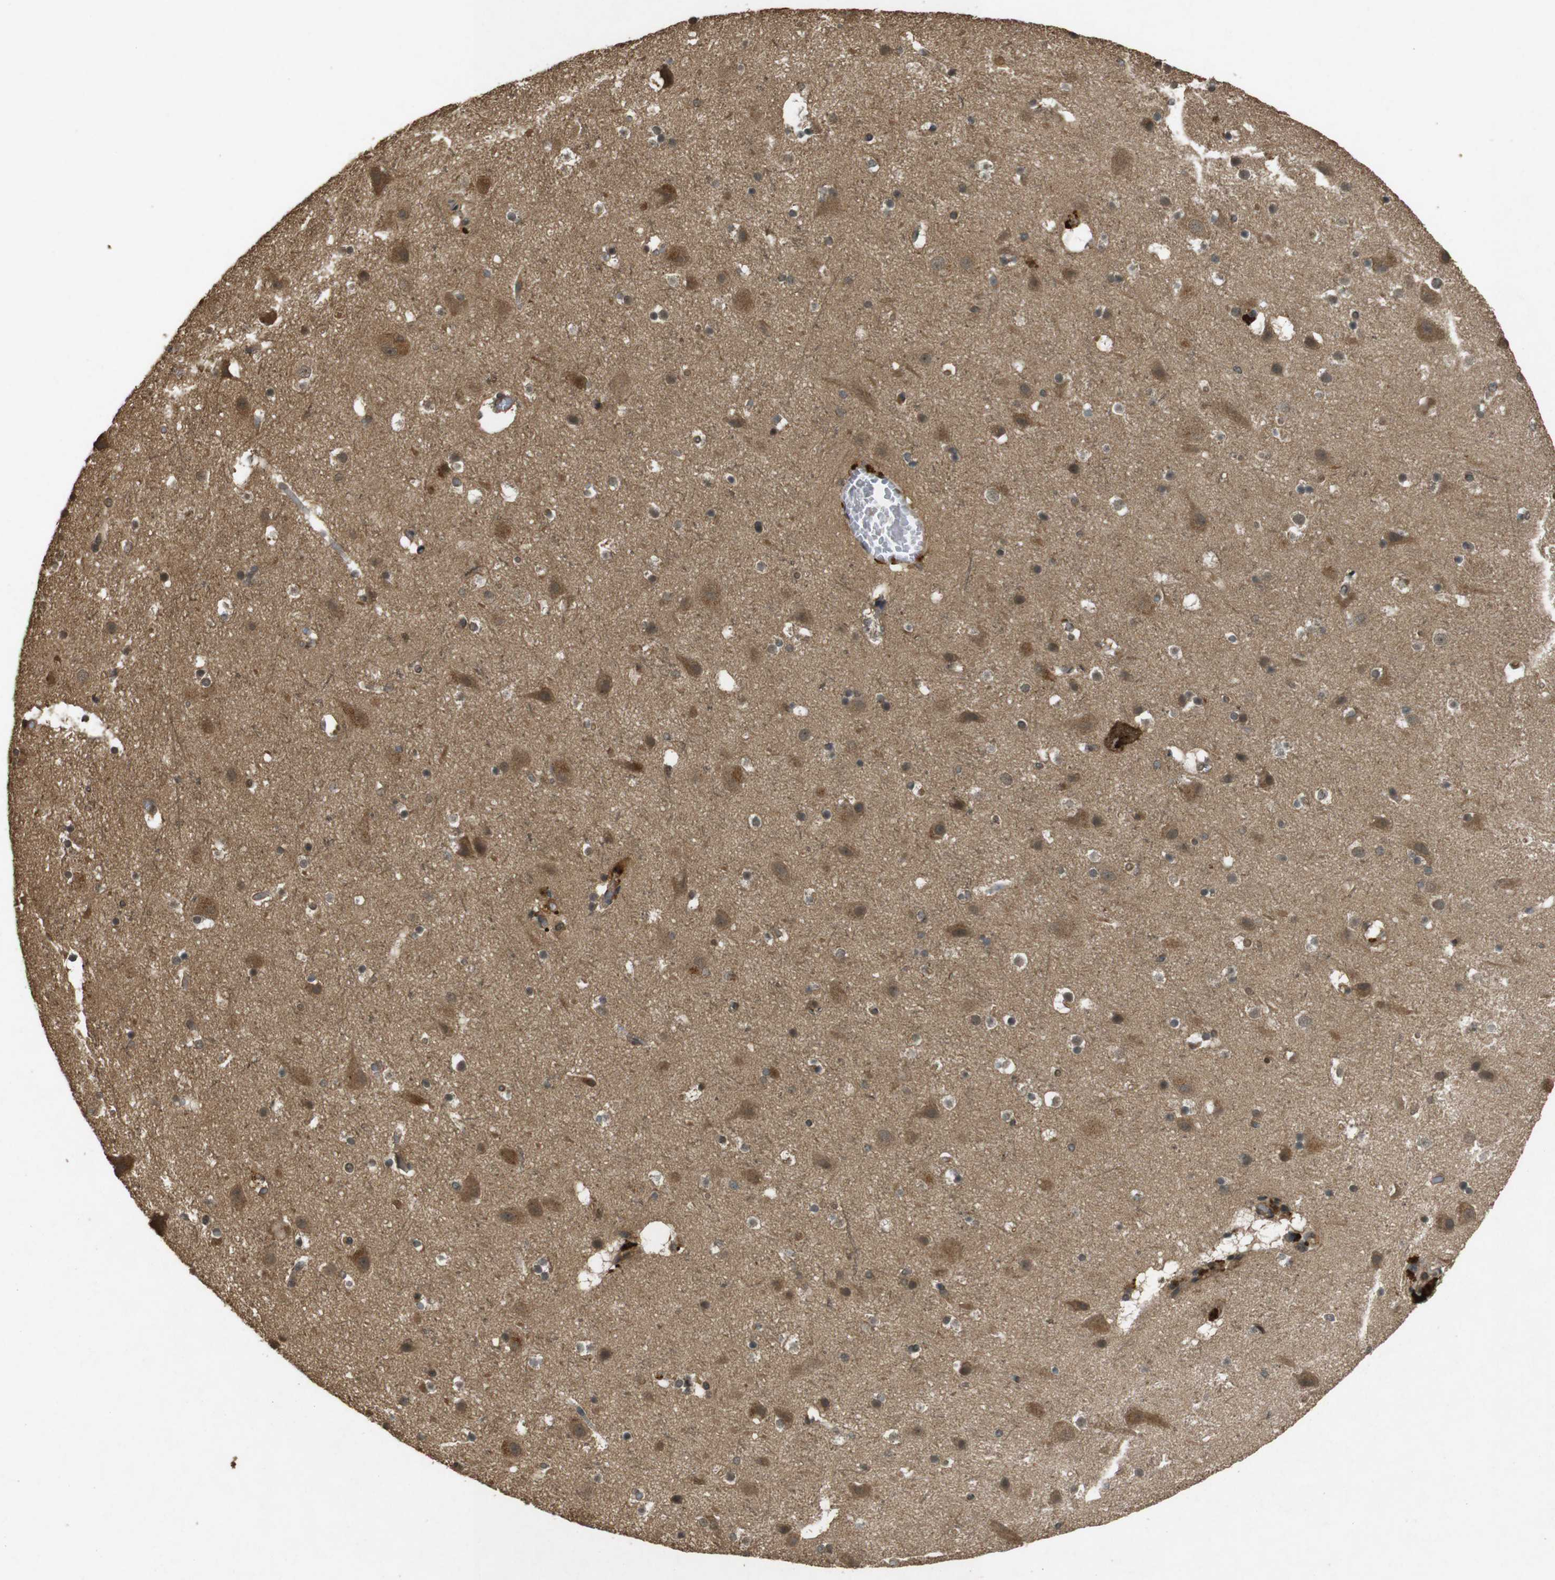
{"staining": {"intensity": "strong", "quantity": ">75%", "location": "cytoplasmic/membranous"}, "tissue": "cerebral cortex", "cell_type": "Endothelial cells", "image_type": "normal", "snomed": [{"axis": "morphology", "description": "Normal tissue, NOS"}, {"axis": "topography", "description": "Cerebral cortex"}], "caption": "Protein staining of benign cerebral cortex demonstrates strong cytoplasmic/membranous positivity in about >75% of endothelial cells. The staining was performed using DAB (3,3'-diaminobenzidine), with brown indicating positive protein expression. Nuclei are stained blue with hematoxylin.", "gene": "TAP1", "patient": {"sex": "male", "age": 45}}